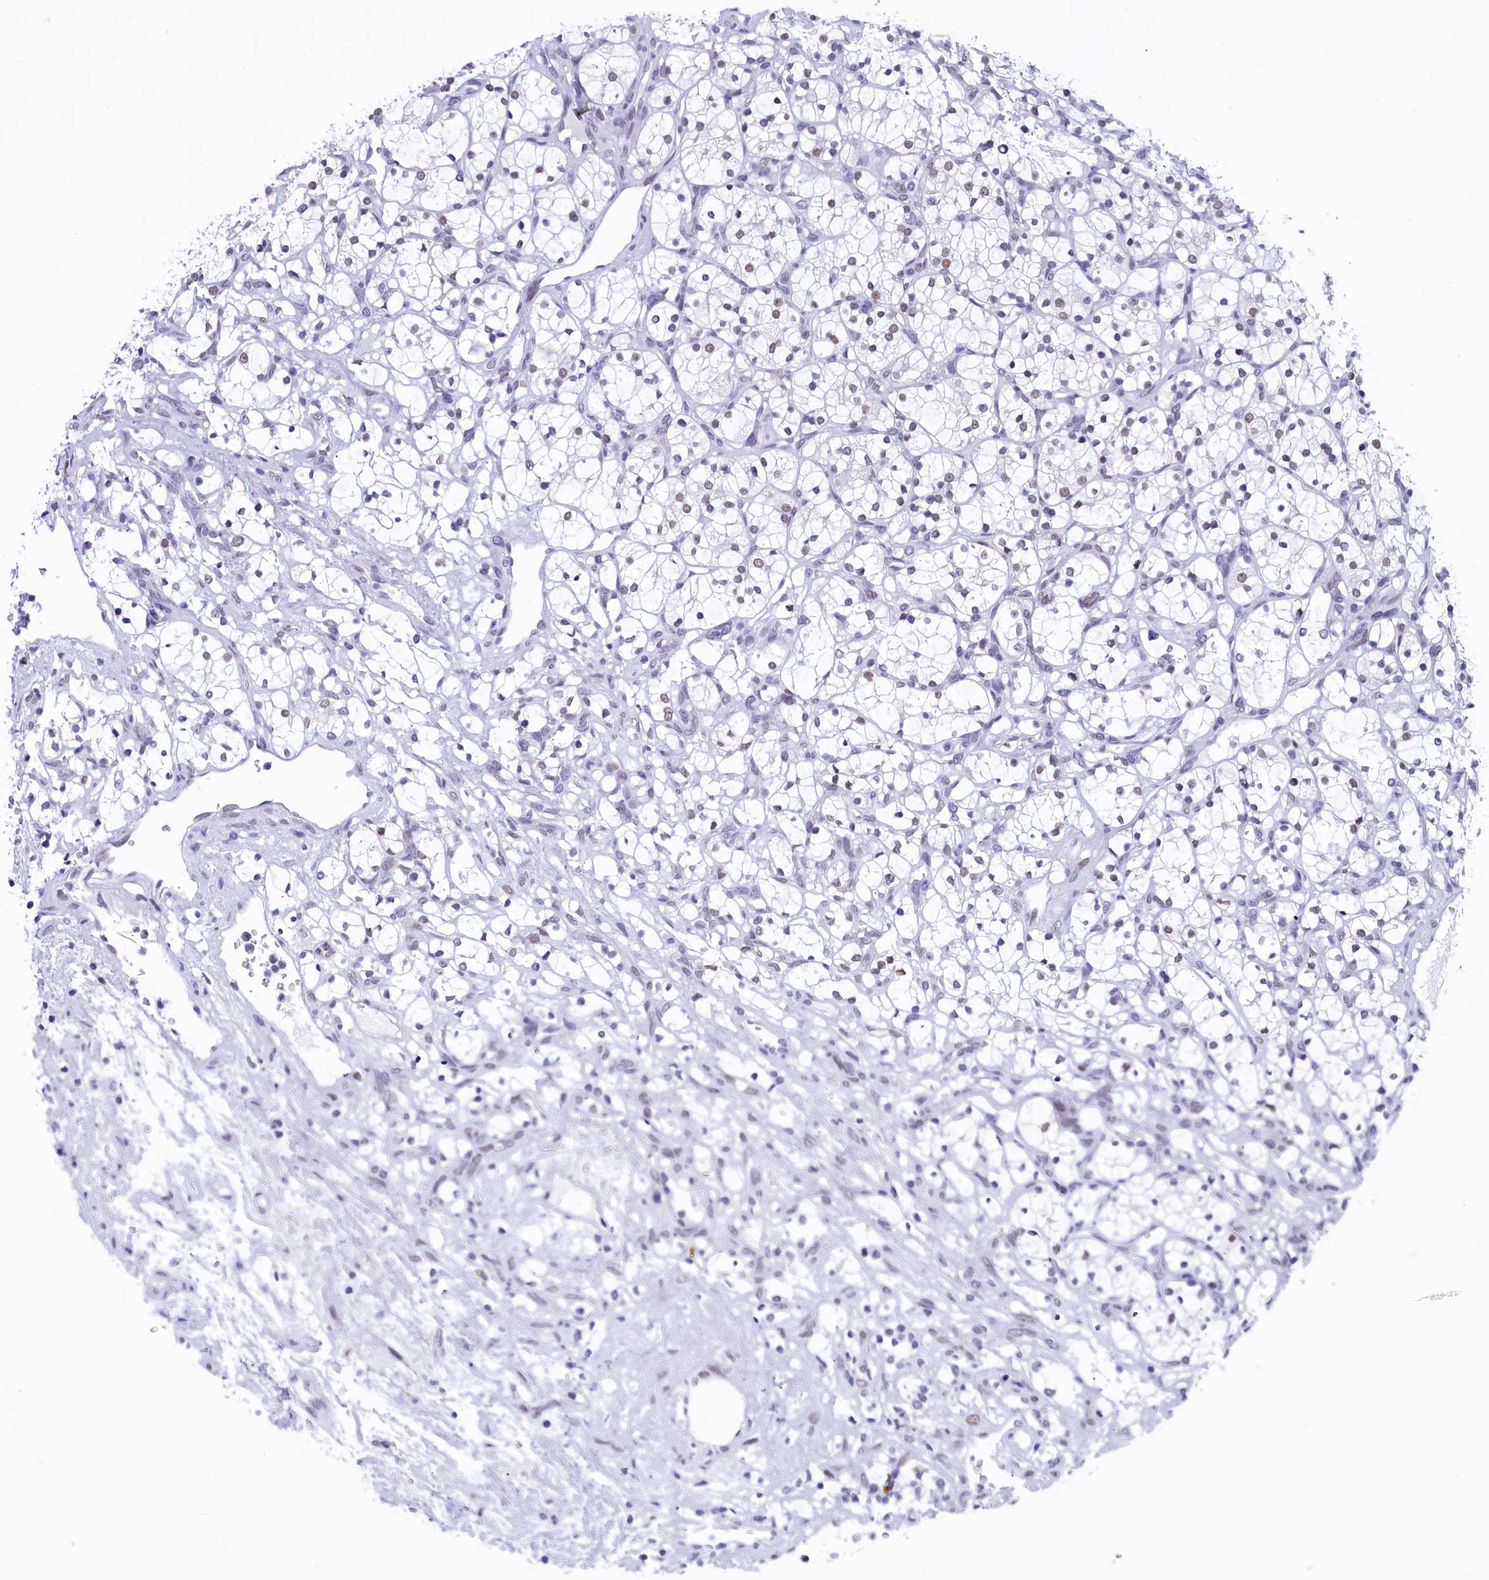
{"staining": {"intensity": "negative", "quantity": "none", "location": "none"}, "tissue": "renal cancer", "cell_type": "Tumor cells", "image_type": "cancer", "snomed": [{"axis": "morphology", "description": "Adenocarcinoma, NOS"}, {"axis": "topography", "description": "Kidney"}], "caption": "This is an IHC micrograph of human renal cancer. There is no positivity in tumor cells.", "gene": "SUGP2", "patient": {"sex": "female", "age": 69}}